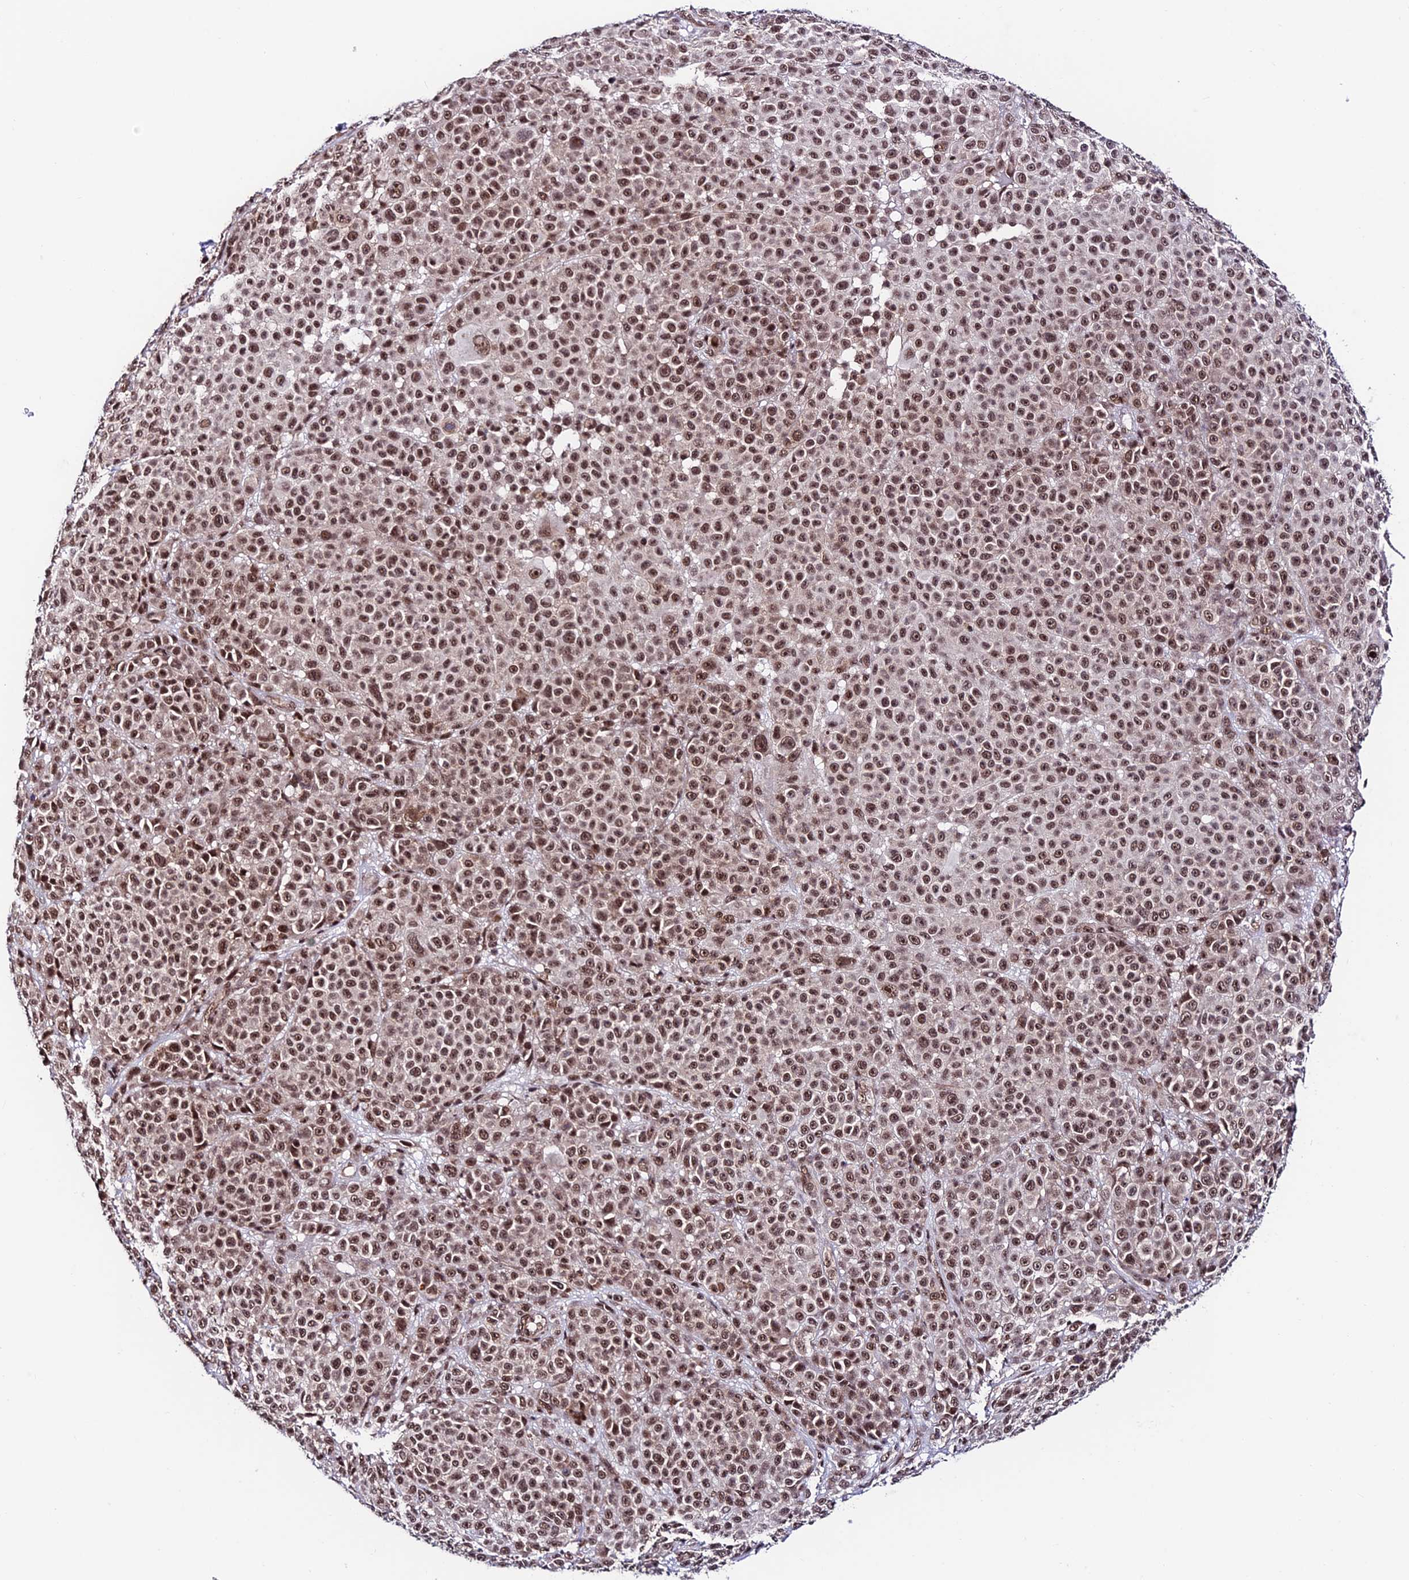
{"staining": {"intensity": "moderate", "quantity": ">75%", "location": "nuclear"}, "tissue": "melanoma", "cell_type": "Tumor cells", "image_type": "cancer", "snomed": [{"axis": "morphology", "description": "Malignant melanoma, NOS"}, {"axis": "topography", "description": "Skin"}], "caption": "Protein staining exhibits moderate nuclear positivity in about >75% of tumor cells in malignant melanoma.", "gene": "RBM42", "patient": {"sex": "female", "age": 94}}